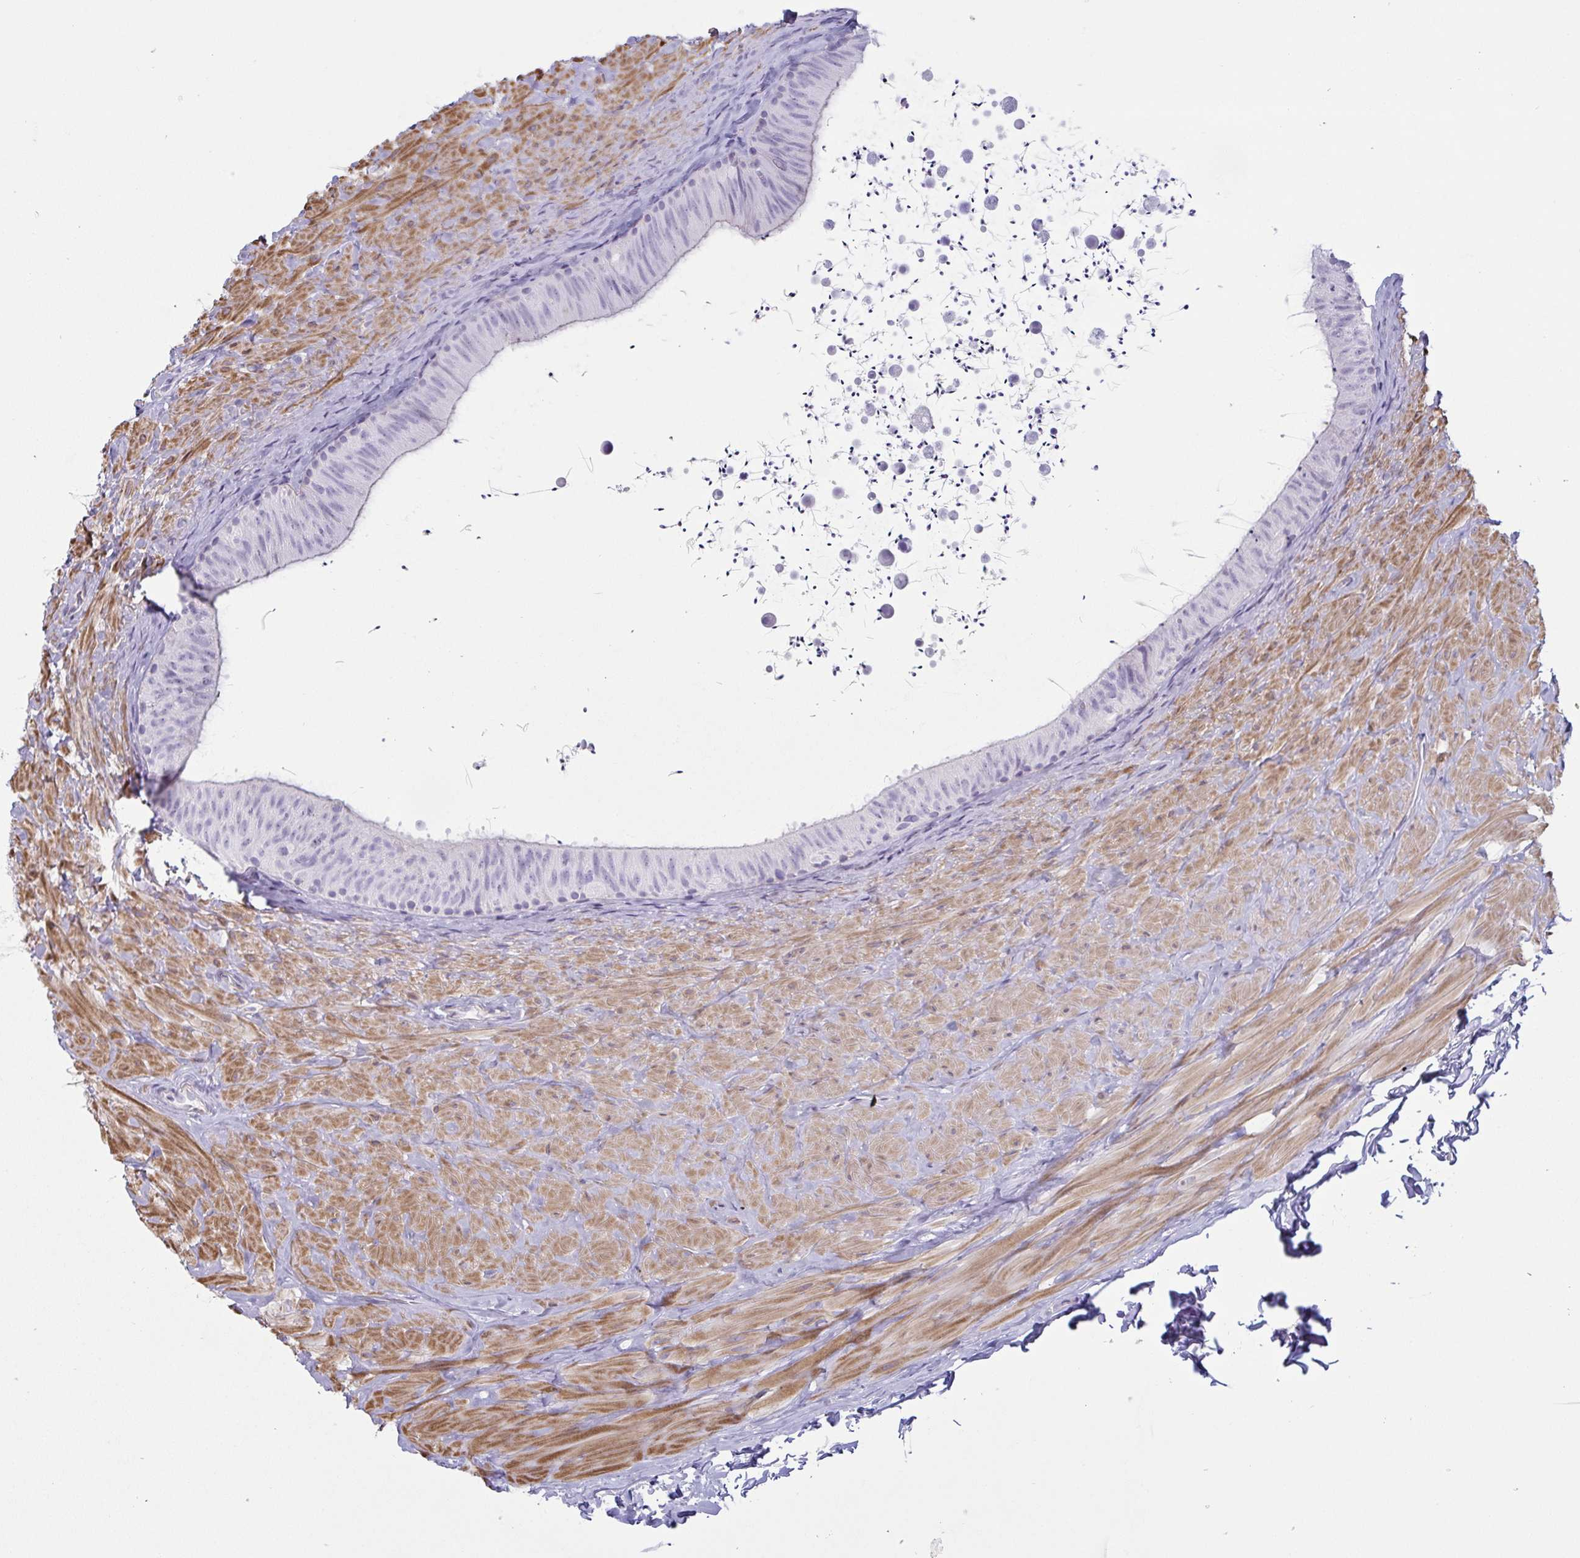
{"staining": {"intensity": "negative", "quantity": "none", "location": "none"}, "tissue": "epididymis", "cell_type": "Glandular cells", "image_type": "normal", "snomed": [{"axis": "morphology", "description": "Normal tissue, NOS"}, {"axis": "topography", "description": "Epididymis, spermatic cord, NOS"}, {"axis": "topography", "description": "Epididymis"}], "caption": "A high-resolution image shows immunohistochemistry (IHC) staining of normal epididymis, which shows no significant expression in glandular cells. (DAB (3,3'-diaminobenzidine) immunohistochemistry visualized using brightfield microscopy, high magnification).", "gene": "OR5P3", "patient": {"sex": "male", "age": 31}}